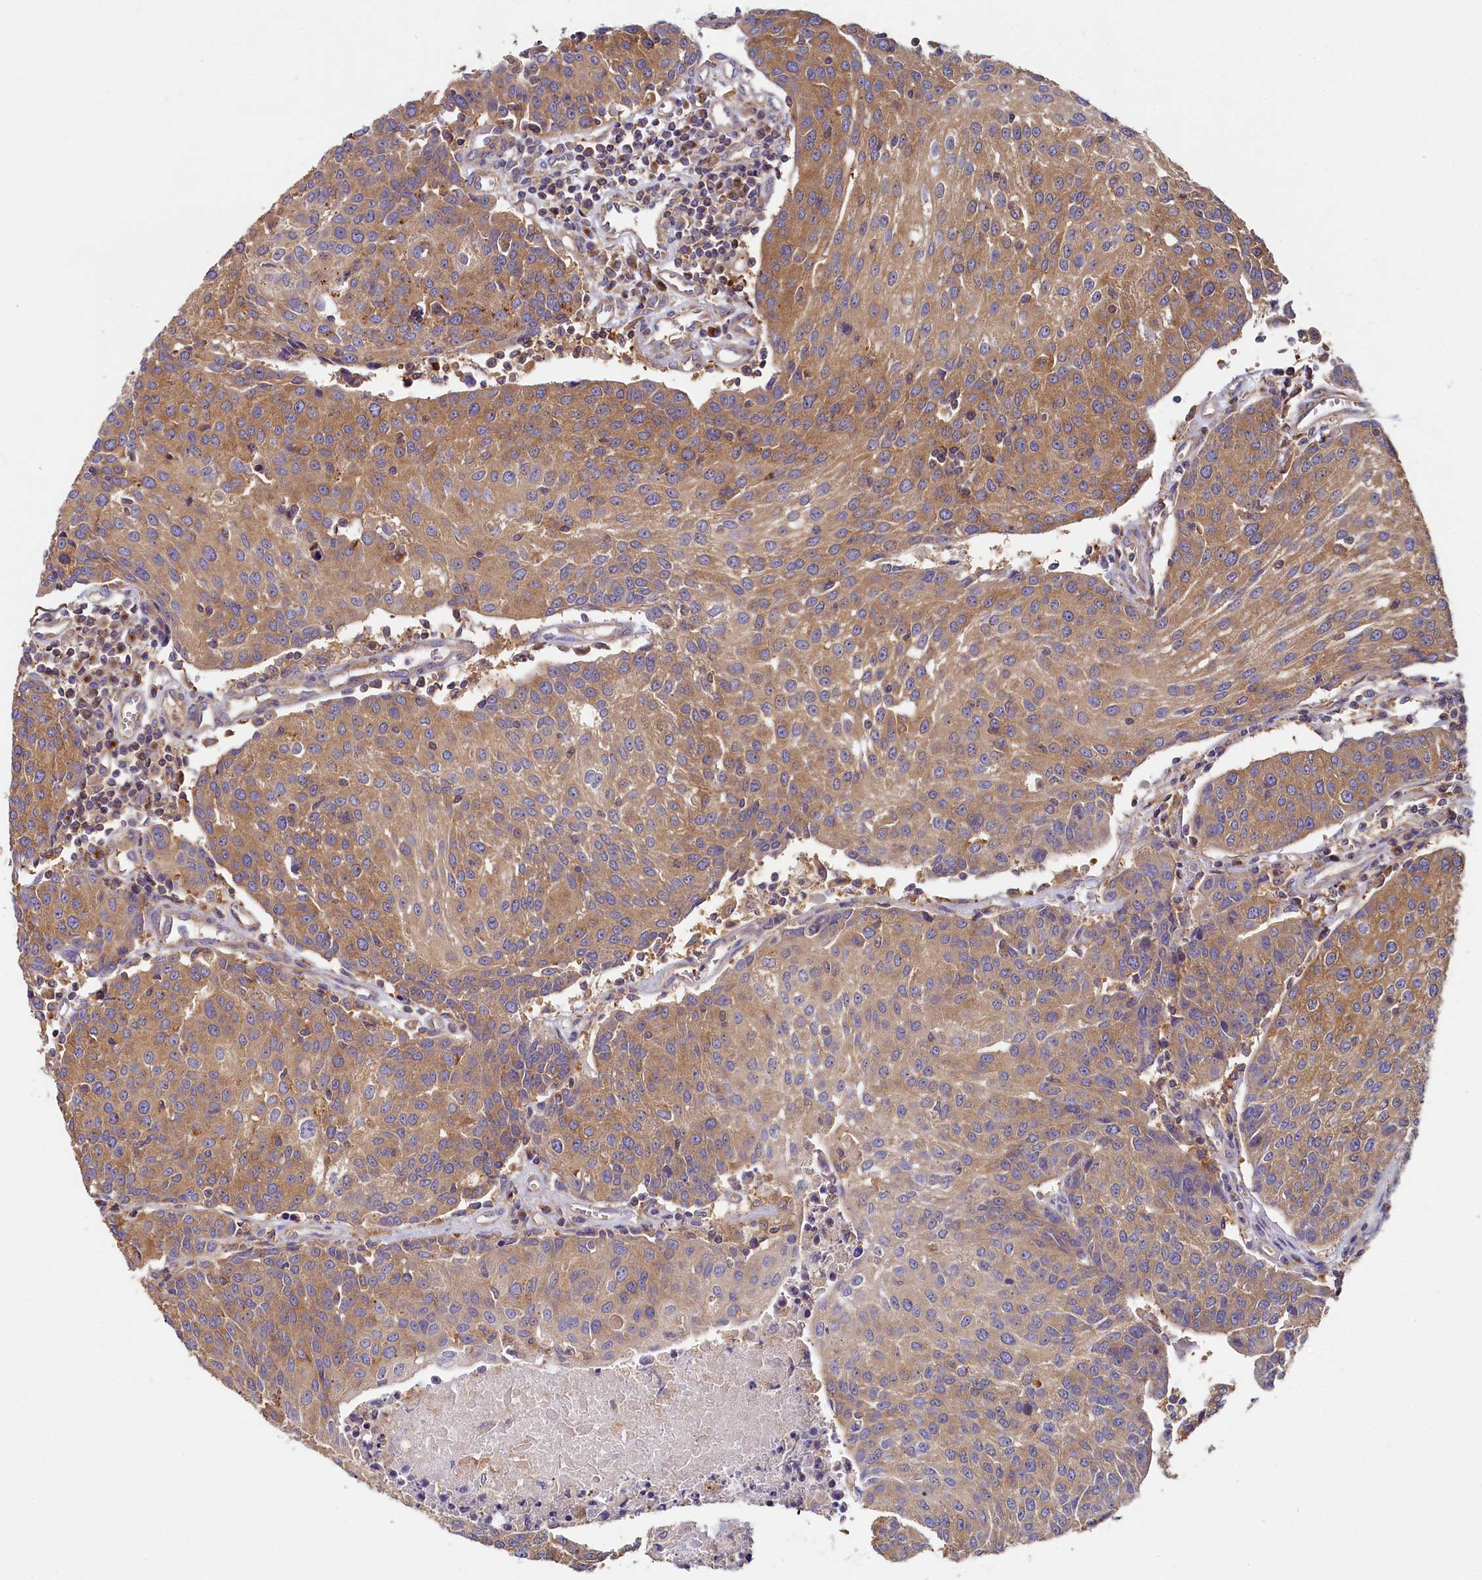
{"staining": {"intensity": "moderate", "quantity": ">75%", "location": "cytoplasmic/membranous"}, "tissue": "urothelial cancer", "cell_type": "Tumor cells", "image_type": "cancer", "snomed": [{"axis": "morphology", "description": "Urothelial carcinoma, High grade"}, {"axis": "topography", "description": "Urinary bladder"}], "caption": "DAB immunohistochemical staining of urothelial carcinoma (high-grade) reveals moderate cytoplasmic/membranous protein staining in about >75% of tumor cells.", "gene": "PPIP5K1", "patient": {"sex": "female", "age": 85}}